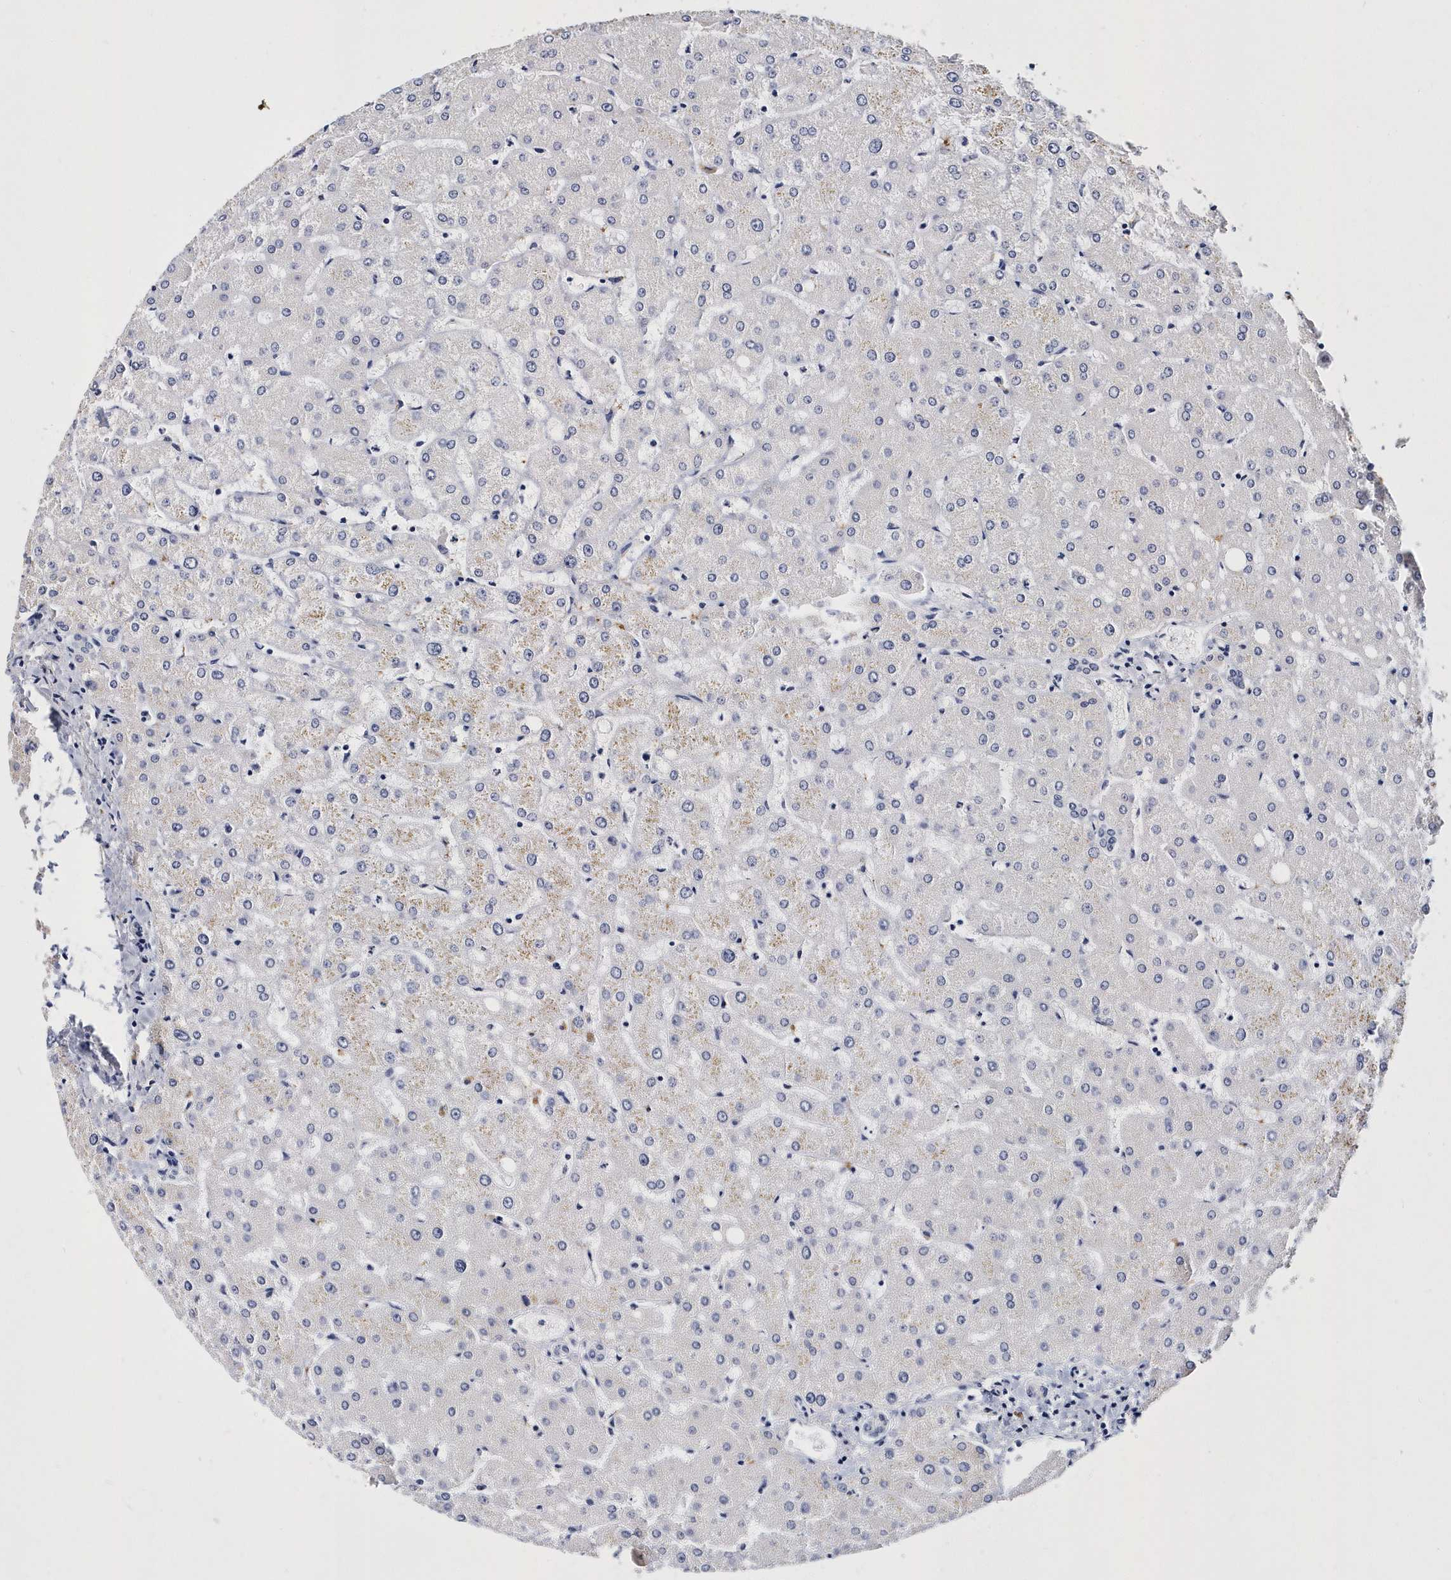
{"staining": {"intensity": "negative", "quantity": "none", "location": "none"}, "tissue": "liver", "cell_type": "Cholangiocytes", "image_type": "normal", "snomed": [{"axis": "morphology", "description": "Normal tissue, NOS"}, {"axis": "topography", "description": "Liver"}], "caption": "Immunohistochemistry (IHC) image of normal liver: human liver stained with DAB demonstrates no significant protein expression in cholangiocytes.", "gene": "ITGA2B", "patient": {"sex": "female", "age": 54}}